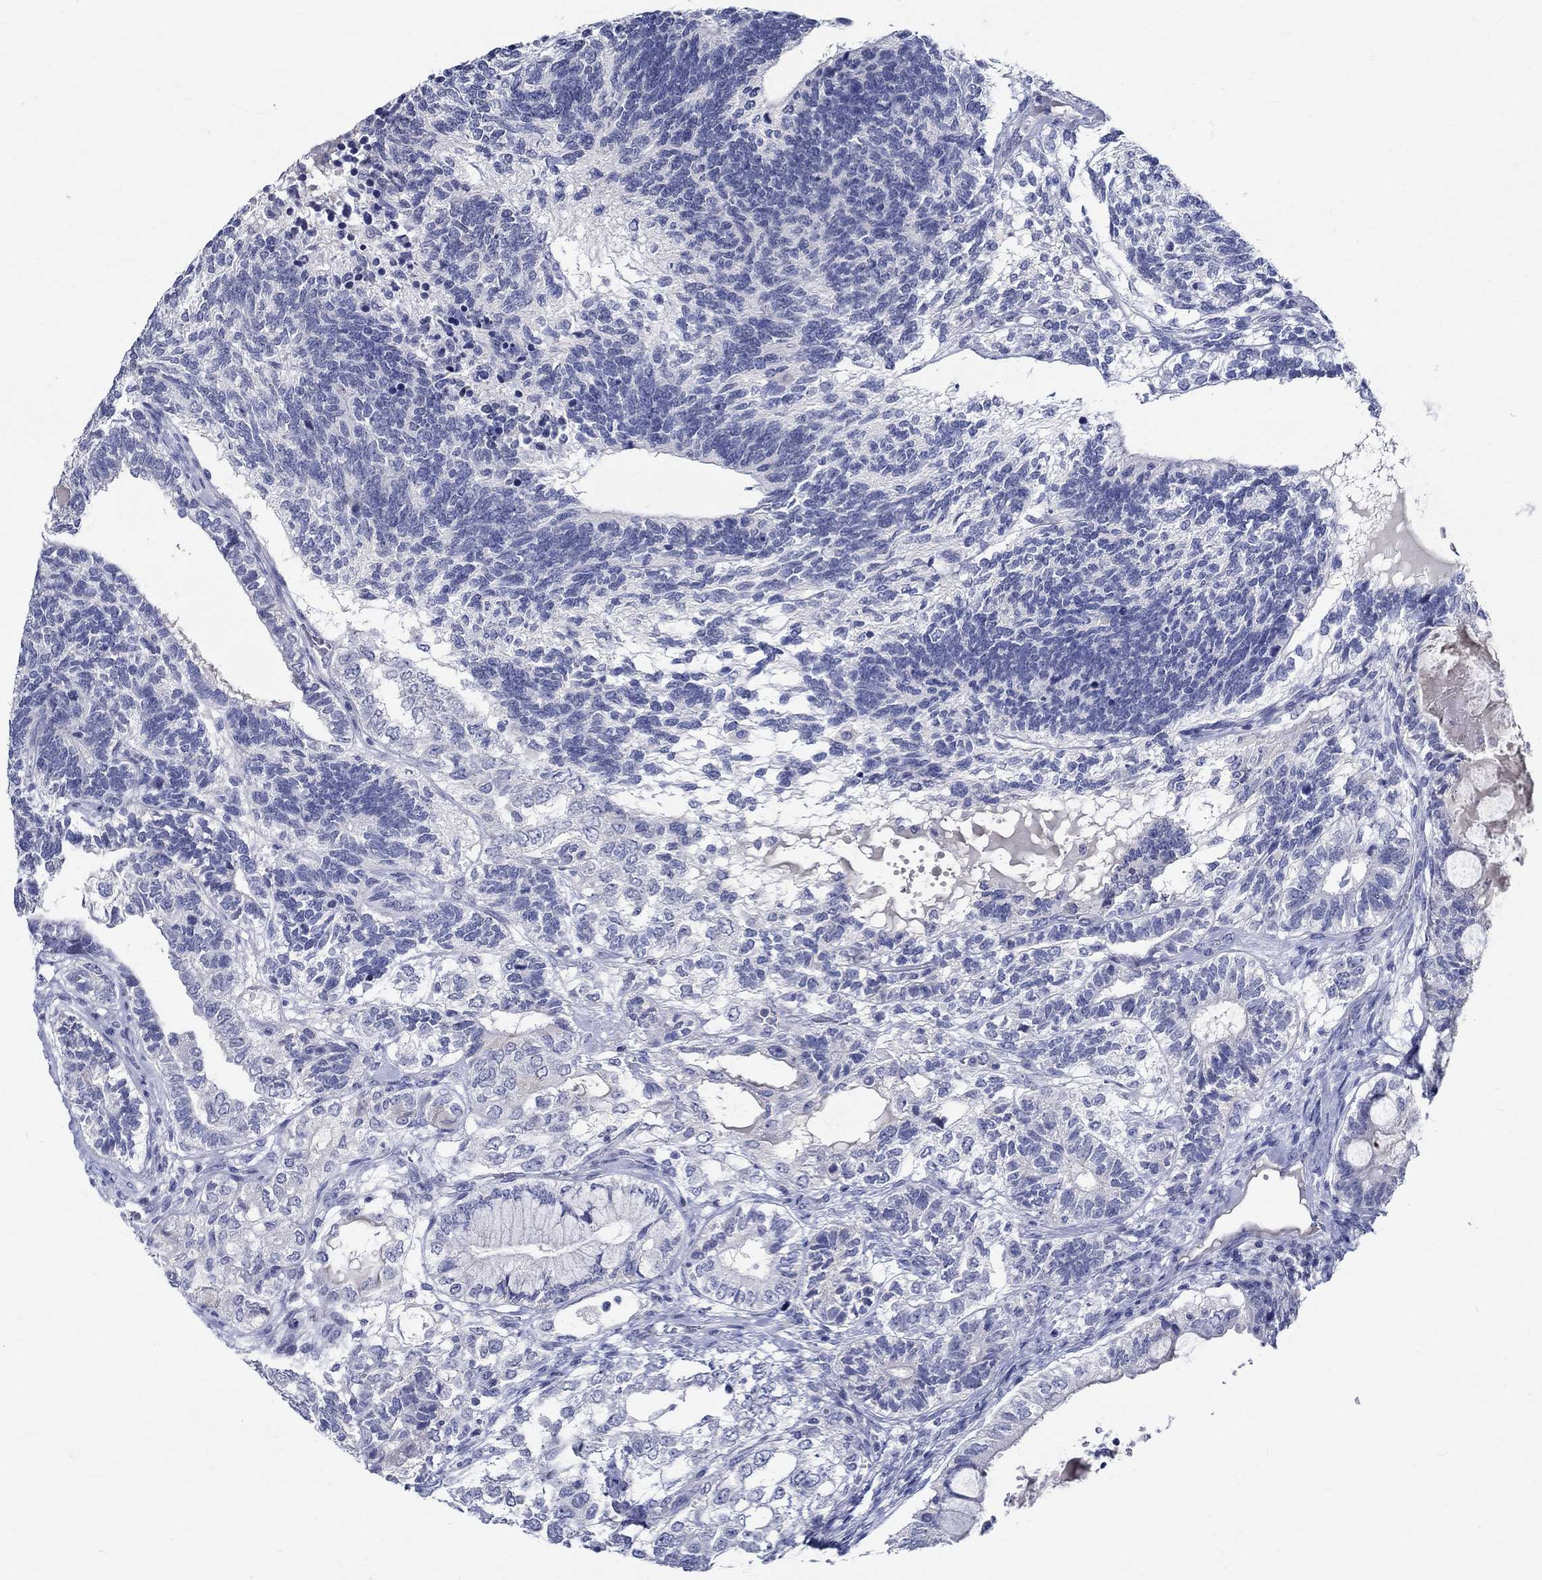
{"staining": {"intensity": "negative", "quantity": "none", "location": "none"}, "tissue": "testis cancer", "cell_type": "Tumor cells", "image_type": "cancer", "snomed": [{"axis": "morphology", "description": "Seminoma, NOS"}, {"axis": "morphology", "description": "Carcinoma, Embryonal, NOS"}, {"axis": "topography", "description": "Testis"}], "caption": "The histopathology image exhibits no significant expression in tumor cells of testis cancer.", "gene": "CETN1", "patient": {"sex": "male", "age": 41}}